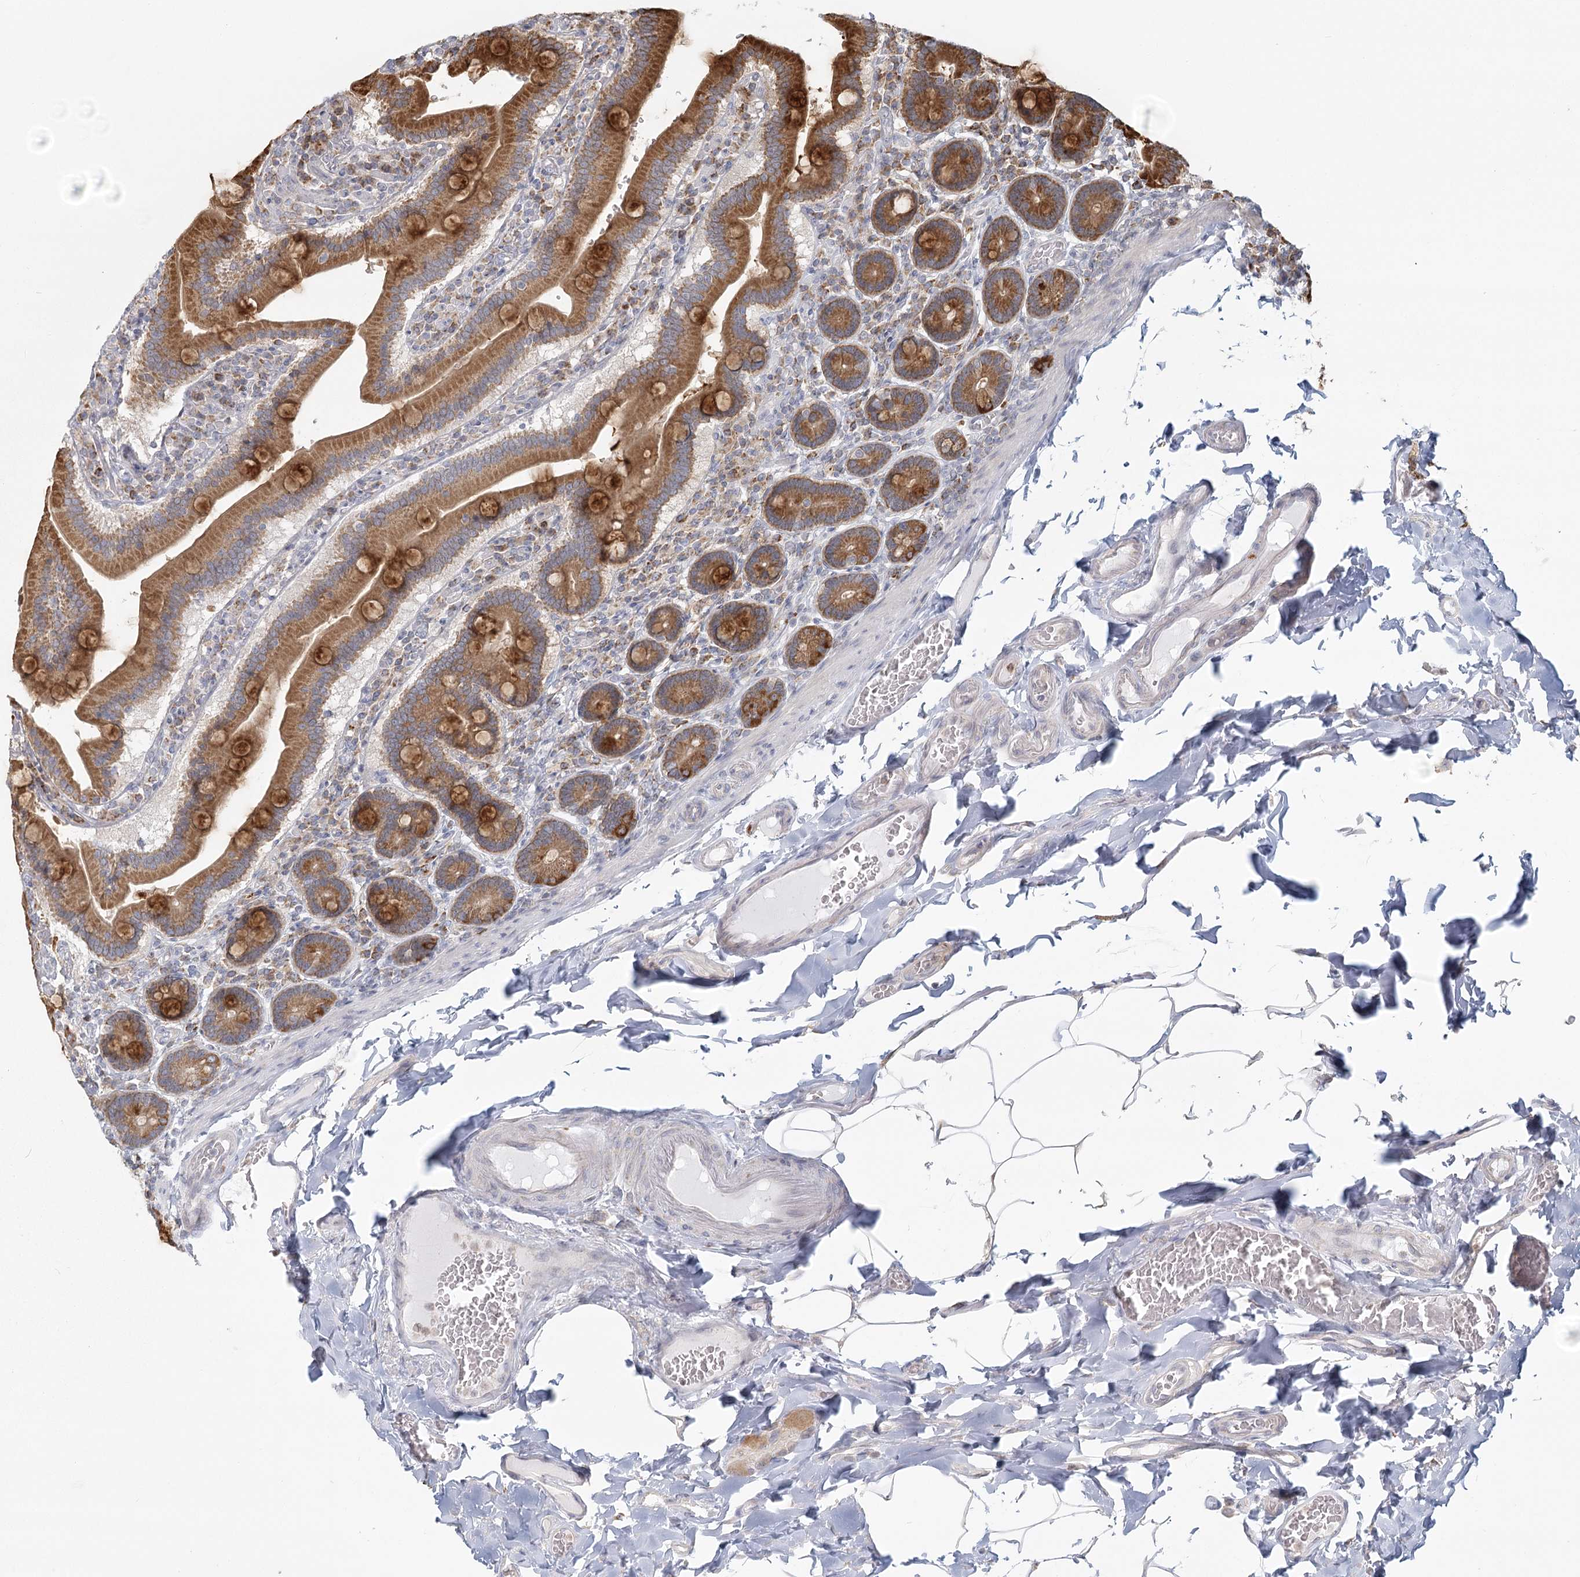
{"staining": {"intensity": "strong", "quantity": ">75%", "location": "cytoplasmic/membranous"}, "tissue": "duodenum", "cell_type": "Glandular cells", "image_type": "normal", "snomed": [{"axis": "morphology", "description": "Normal tissue, NOS"}, {"axis": "topography", "description": "Duodenum"}], "caption": "Normal duodenum demonstrates strong cytoplasmic/membranous expression in about >75% of glandular cells.", "gene": "LACTB", "patient": {"sex": "female", "age": 62}}